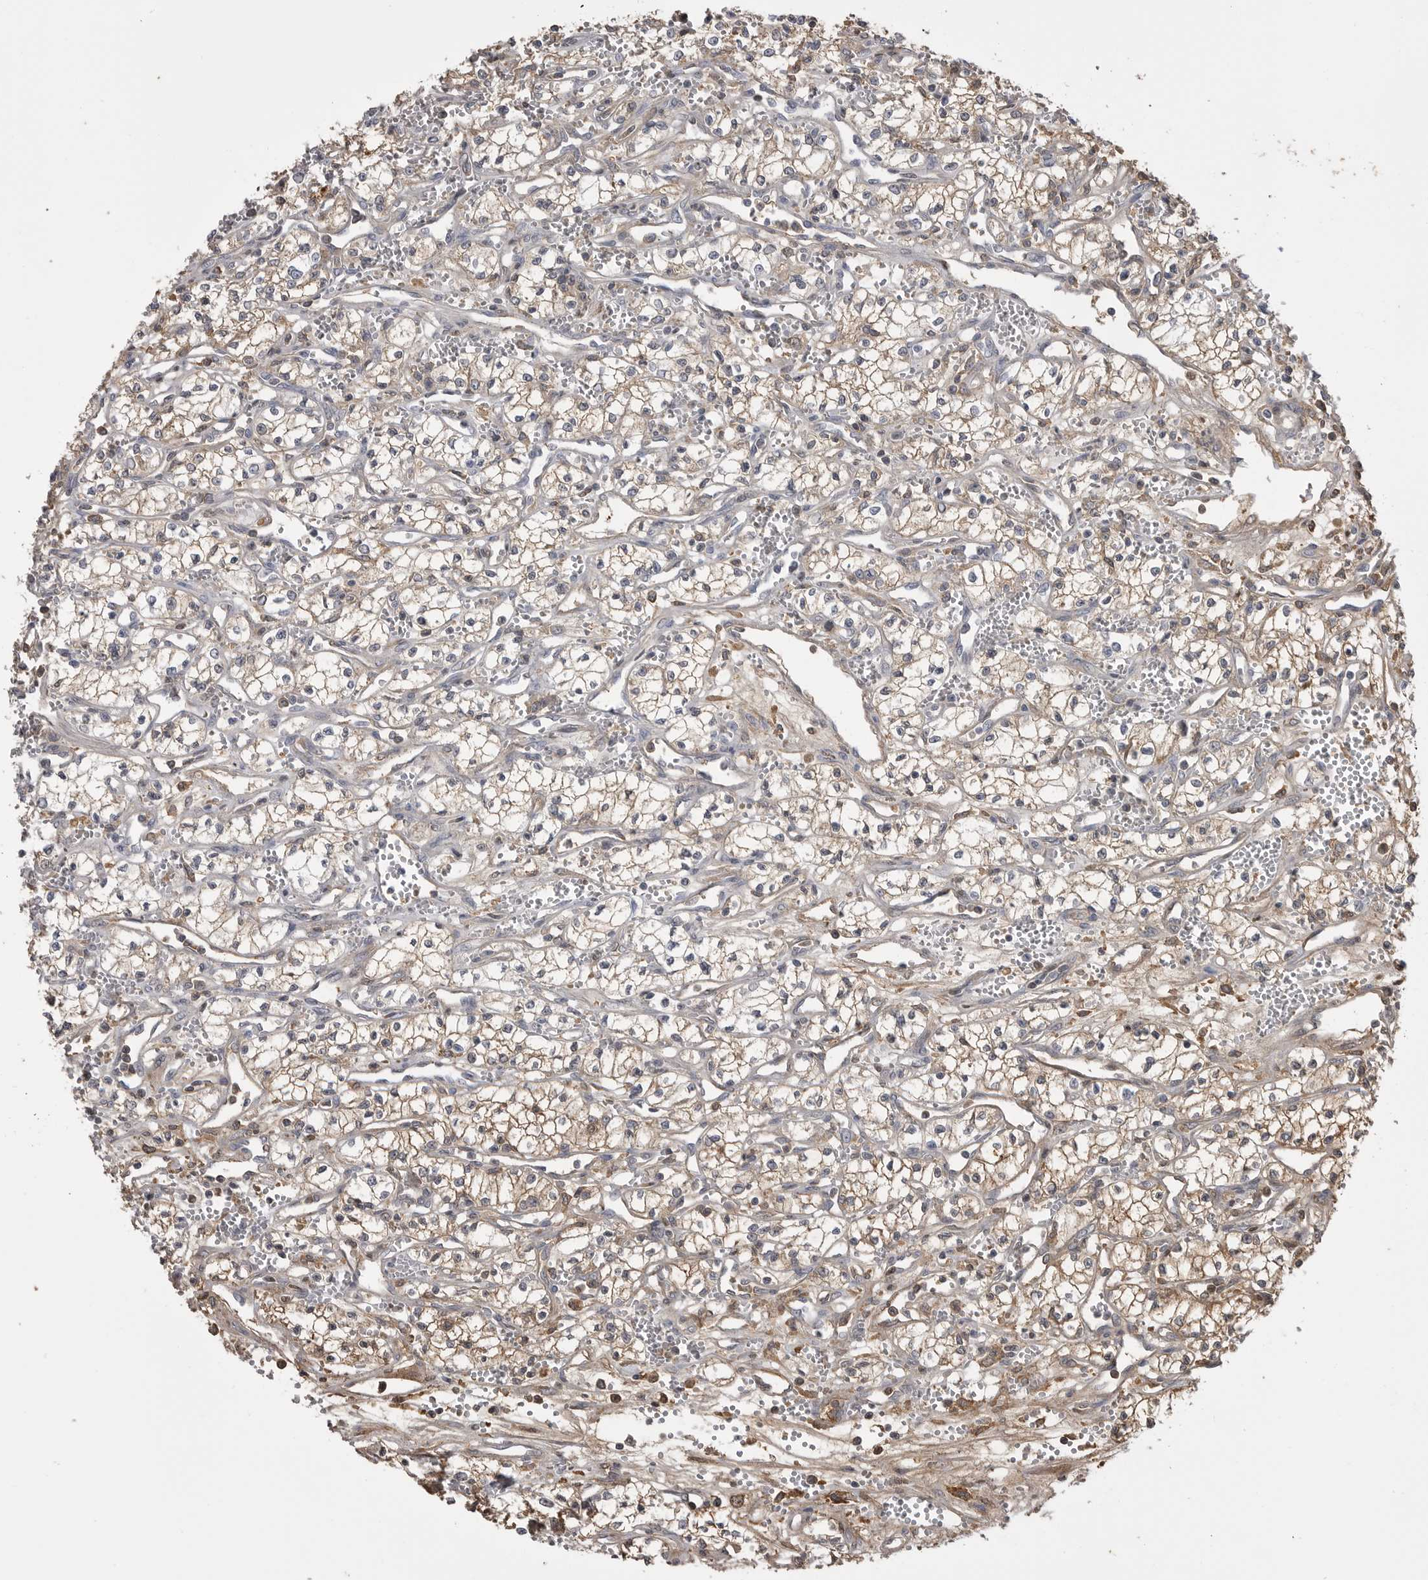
{"staining": {"intensity": "negative", "quantity": "none", "location": "none"}, "tissue": "renal cancer", "cell_type": "Tumor cells", "image_type": "cancer", "snomed": [{"axis": "morphology", "description": "Adenocarcinoma, NOS"}, {"axis": "topography", "description": "Kidney"}], "caption": "DAB immunohistochemical staining of human renal cancer (adenocarcinoma) displays no significant expression in tumor cells. Brightfield microscopy of immunohistochemistry stained with DAB (brown) and hematoxylin (blue), captured at high magnification.", "gene": "AHSG", "patient": {"sex": "male", "age": 59}}